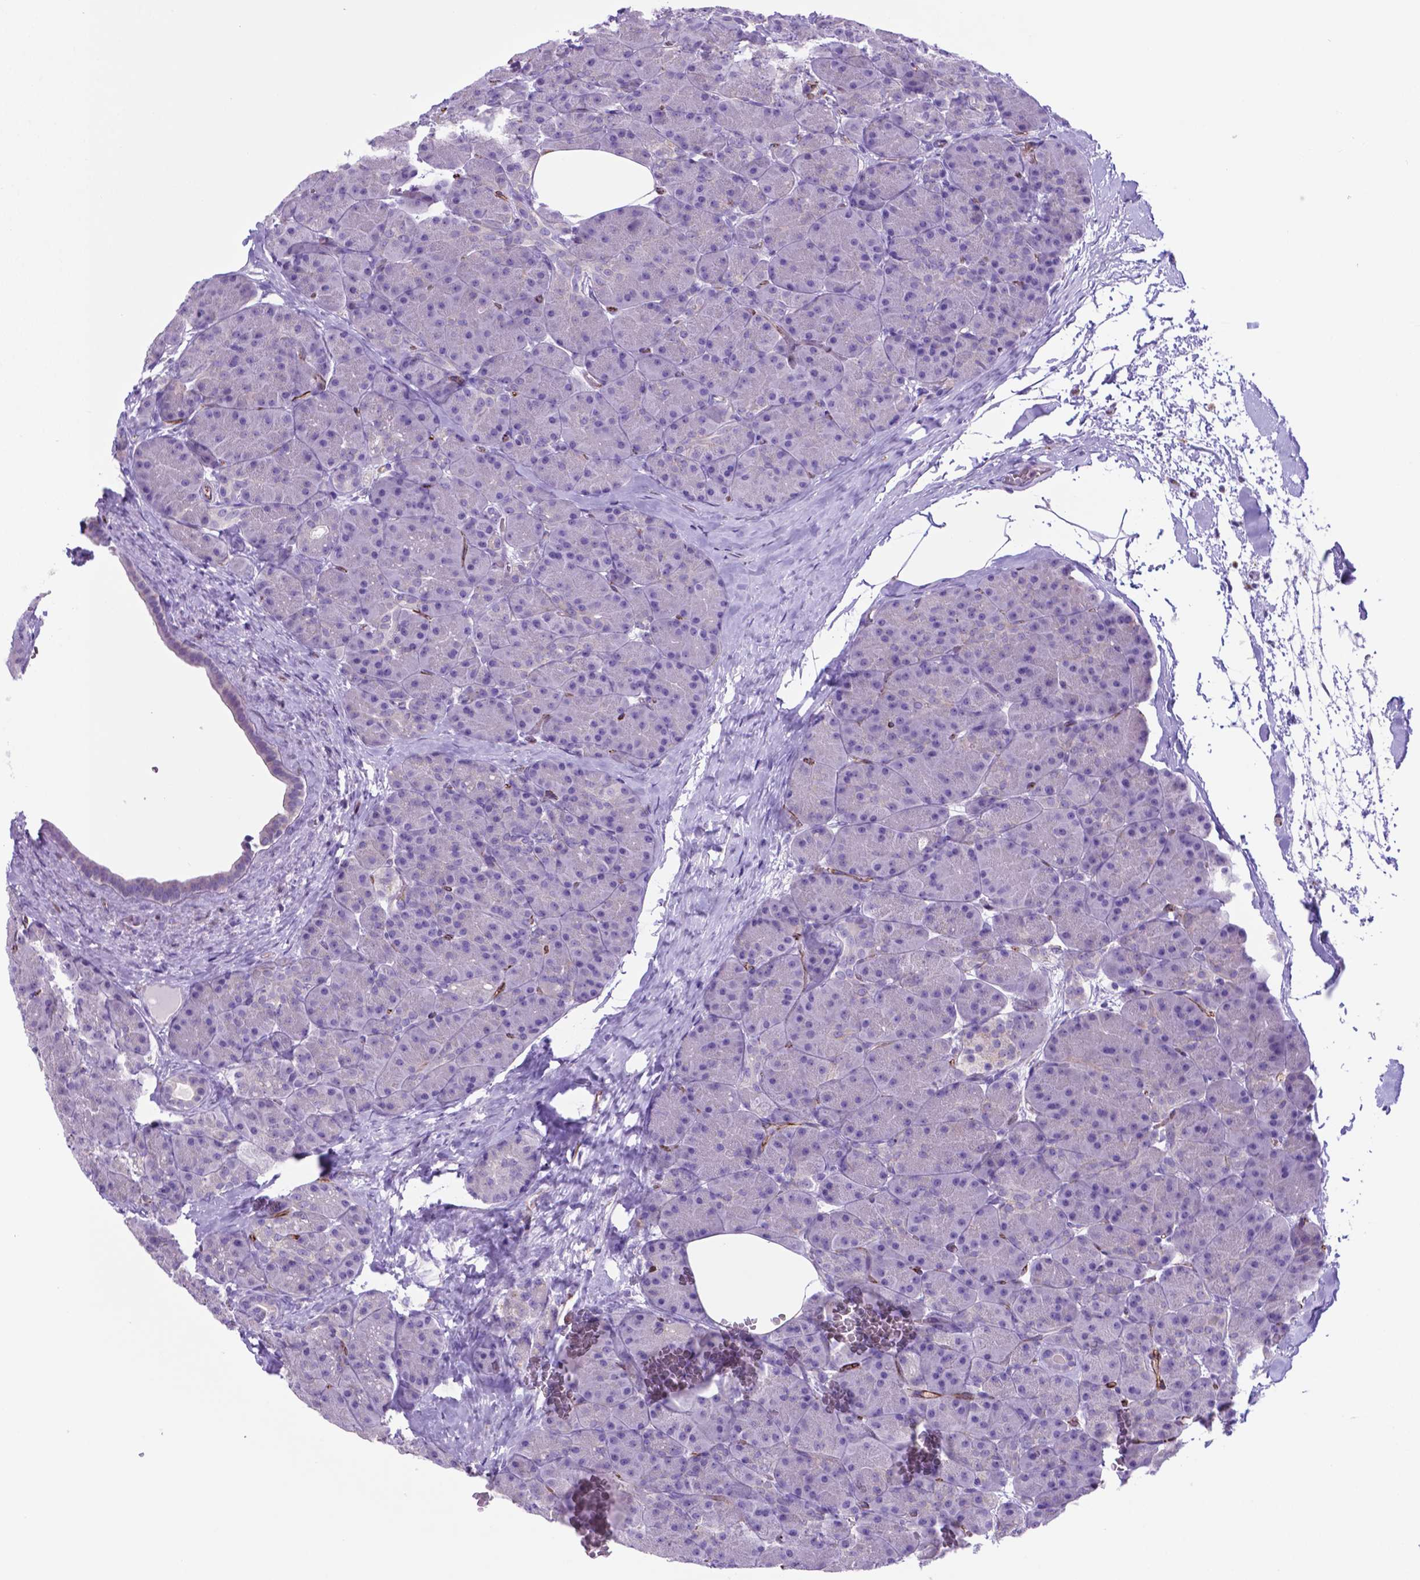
{"staining": {"intensity": "negative", "quantity": "none", "location": "none"}, "tissue": "pancreas", "cell_type": "Exocrine glandular cells", "image_type": "normal", "snomed": [{"axis": "morphology", "description": "Normal tissue, NOS"}, {"axis": "topography", "description": "Pancreas"}], "caption": "DAB (3,3'-diaminobenzidine) immunohistochemical staining of benign pancreas shows no significant expression in exocrine glandular cells.", "gene": "LZTR1", "patient": {"sex": "male", "age": 57}}